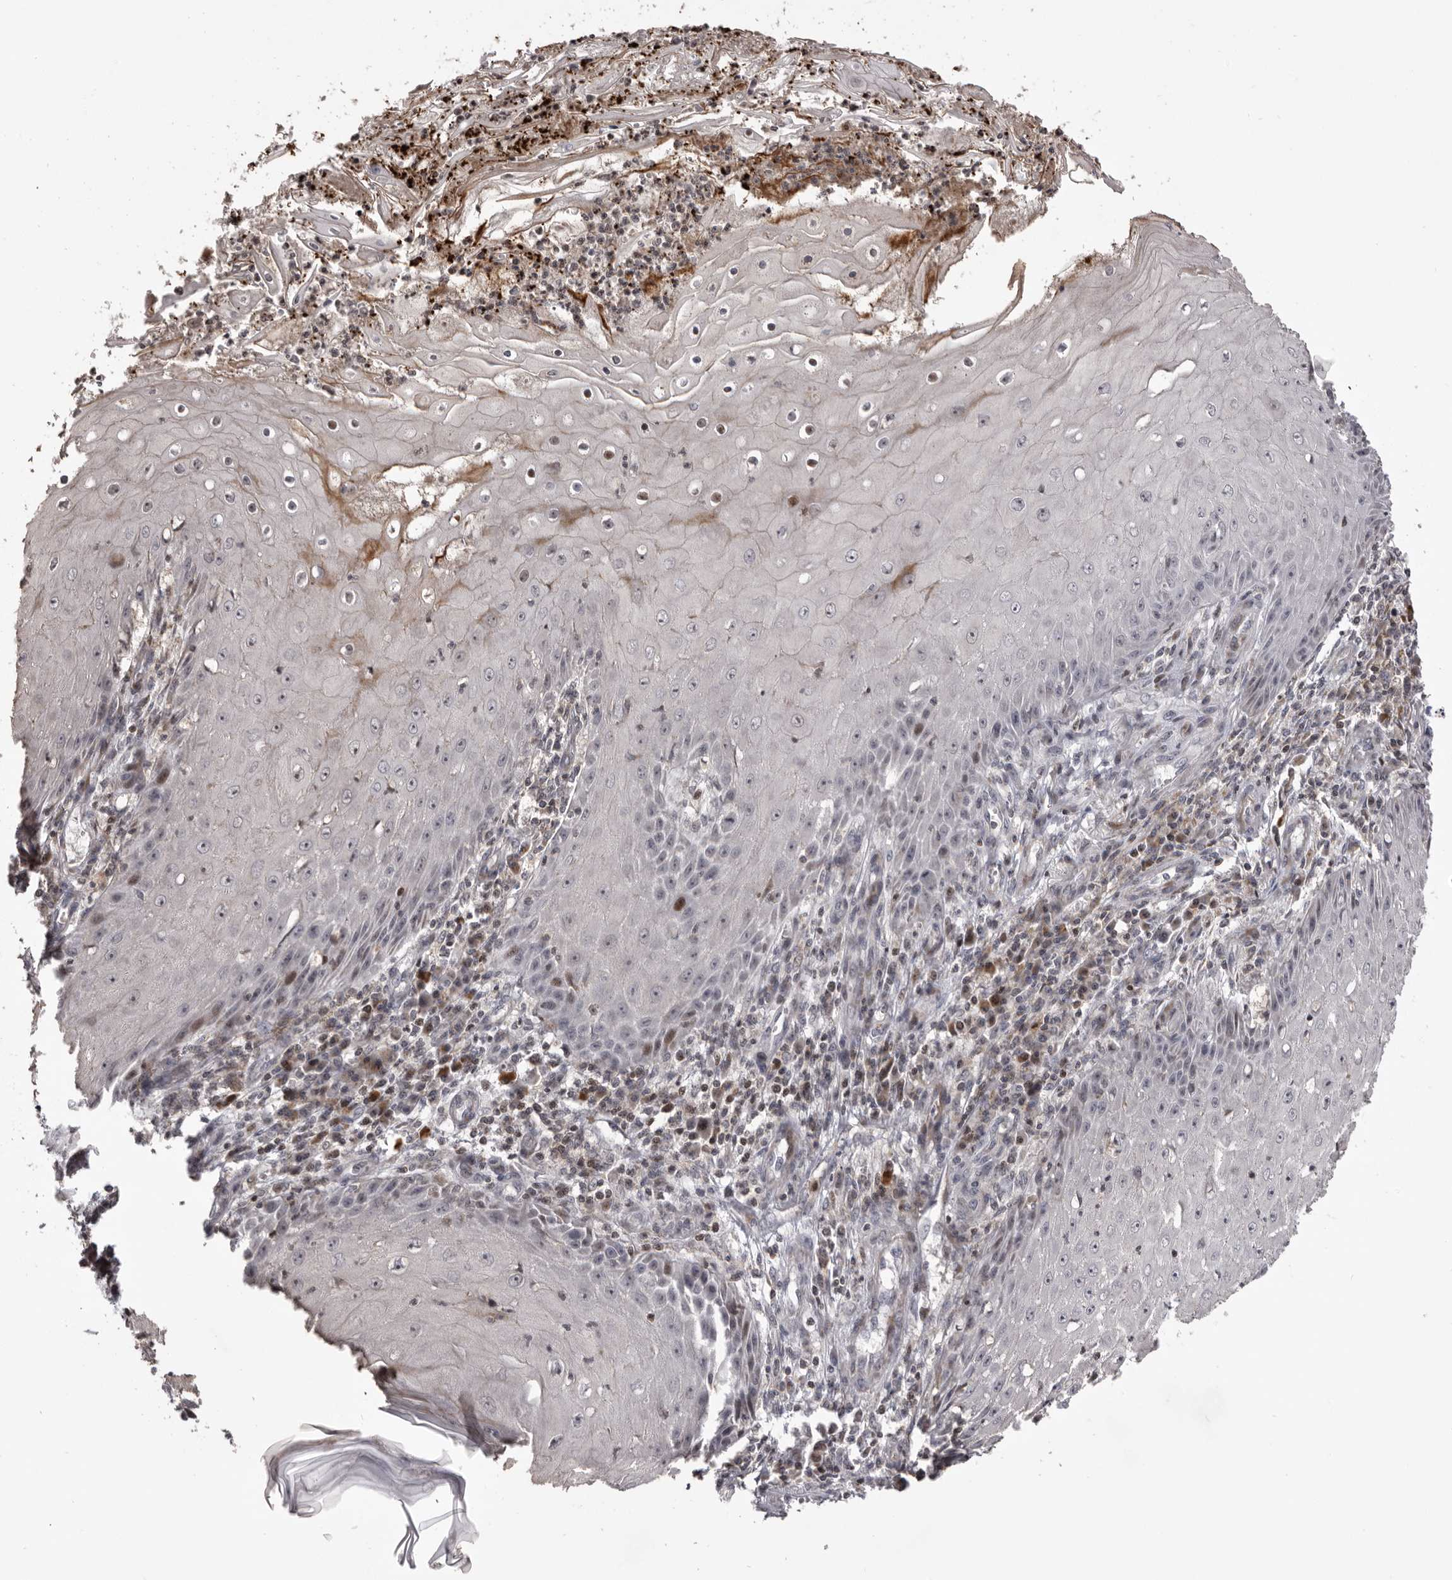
{"staining": {"intensity": "moderate", "quantity": "<25%", "location": "nuclear"}, "tissue": "skin cancer", "cell_type": "Tumor cells", "image_type": "cancer", "snomed": [{"axis": "morphology", "description": "Squamous cell carcinoma, NOS"}, {"axis": "topography", "description": "Skin"}], "caption": "A micrograph showing moderate nuclear positivity in about <25% of tumor cells in skin squamous cell carcinoma, as visualized by brown immunohistochemical staining.", "gene": "AZIN1", "patient": {"sex": "female", "age": 73}}